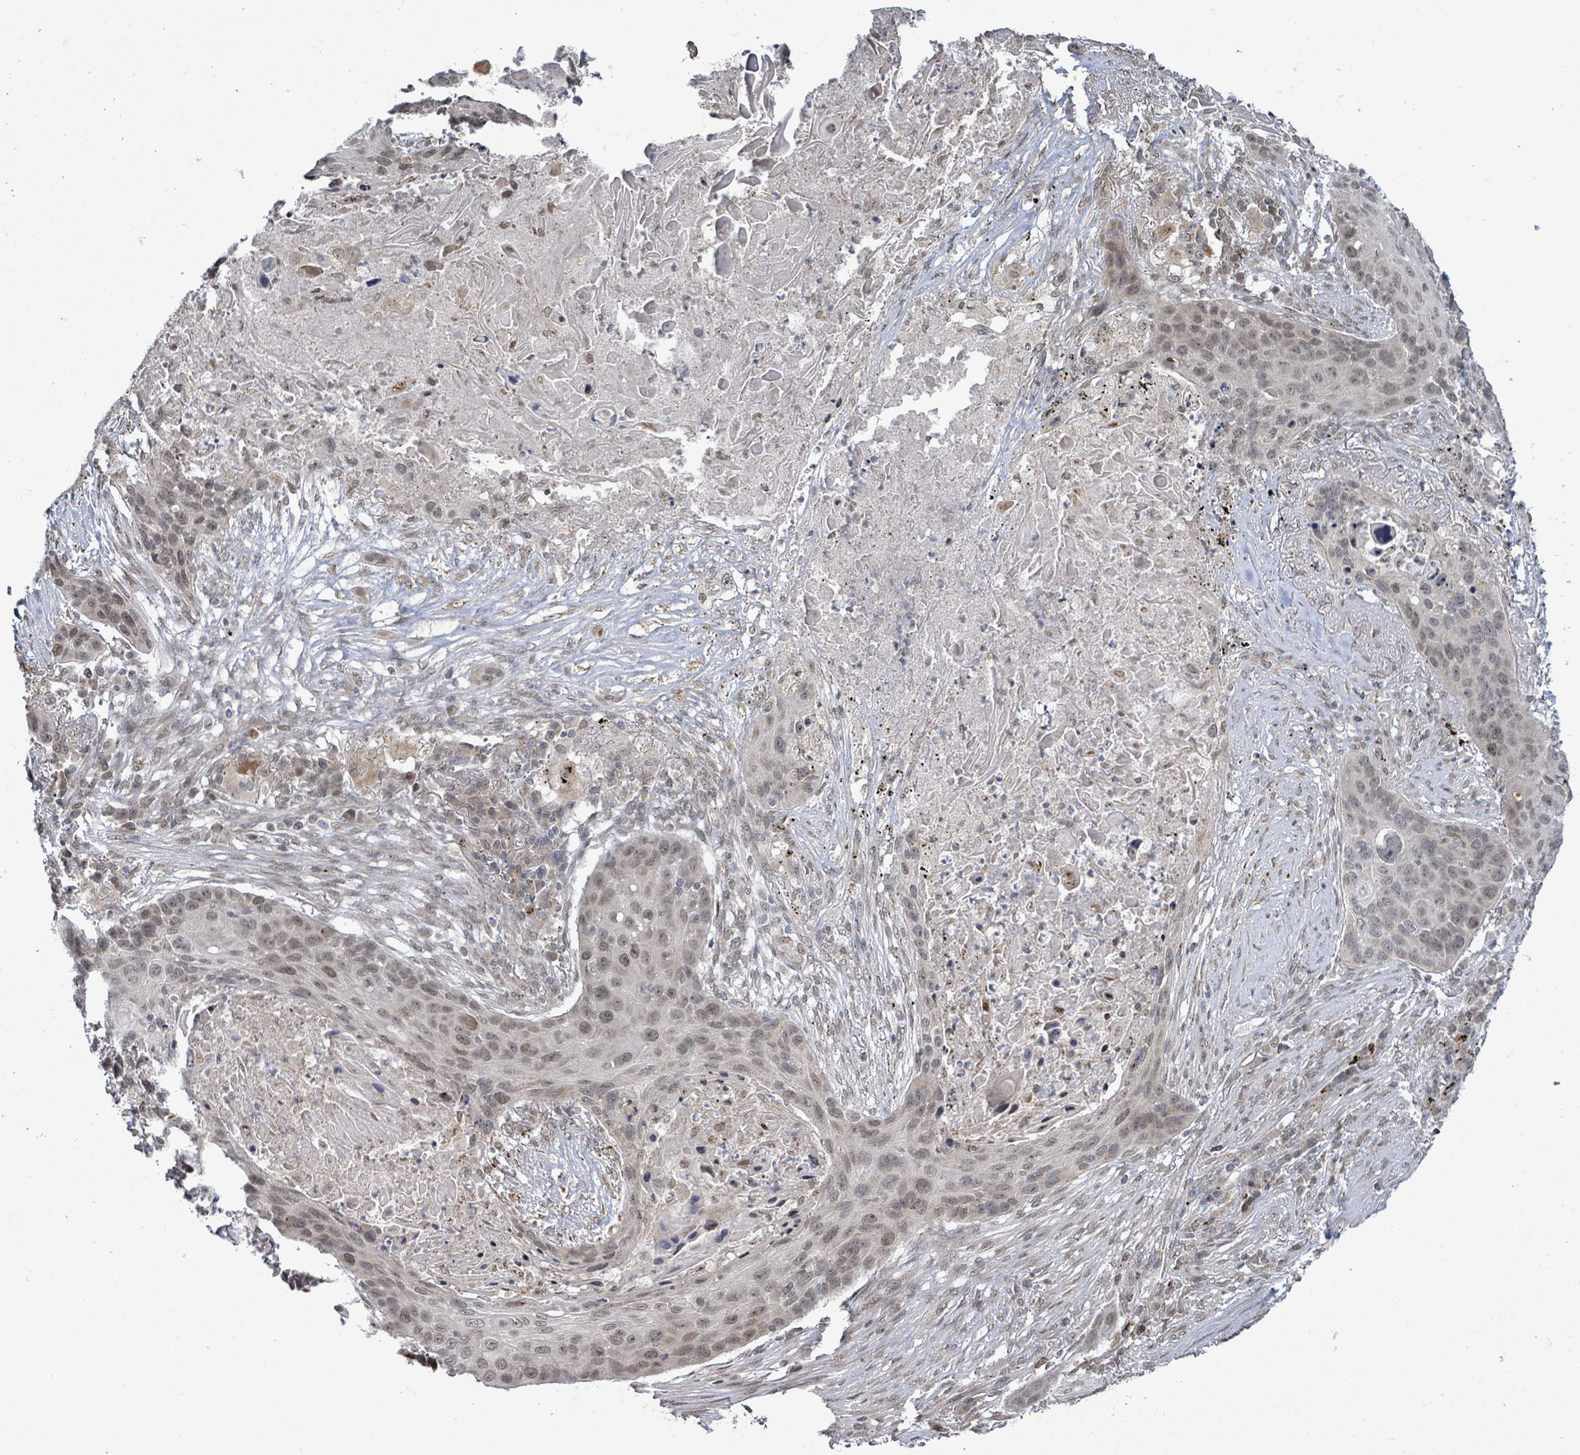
{"staining": {"intensity": "weak", "quantity": "25%-75%", "location": "nuclear"}, "tissue": "lung cancer", "cell_type": "Tumor cells", "image_type": "cancer", "snomed": [{"axis": "morphology", "description": "Squamous cell carcinoma, NOS"}, {"axis": "topography", "description": "Lung"}], "caption": "A low amount of weak nuclear staining is seen in about 25%-75% of tumor cells in lung squamous cell carcinoma tissue.", "gene": "SBF2", "patient": {"sex": "female", "age": 63}}